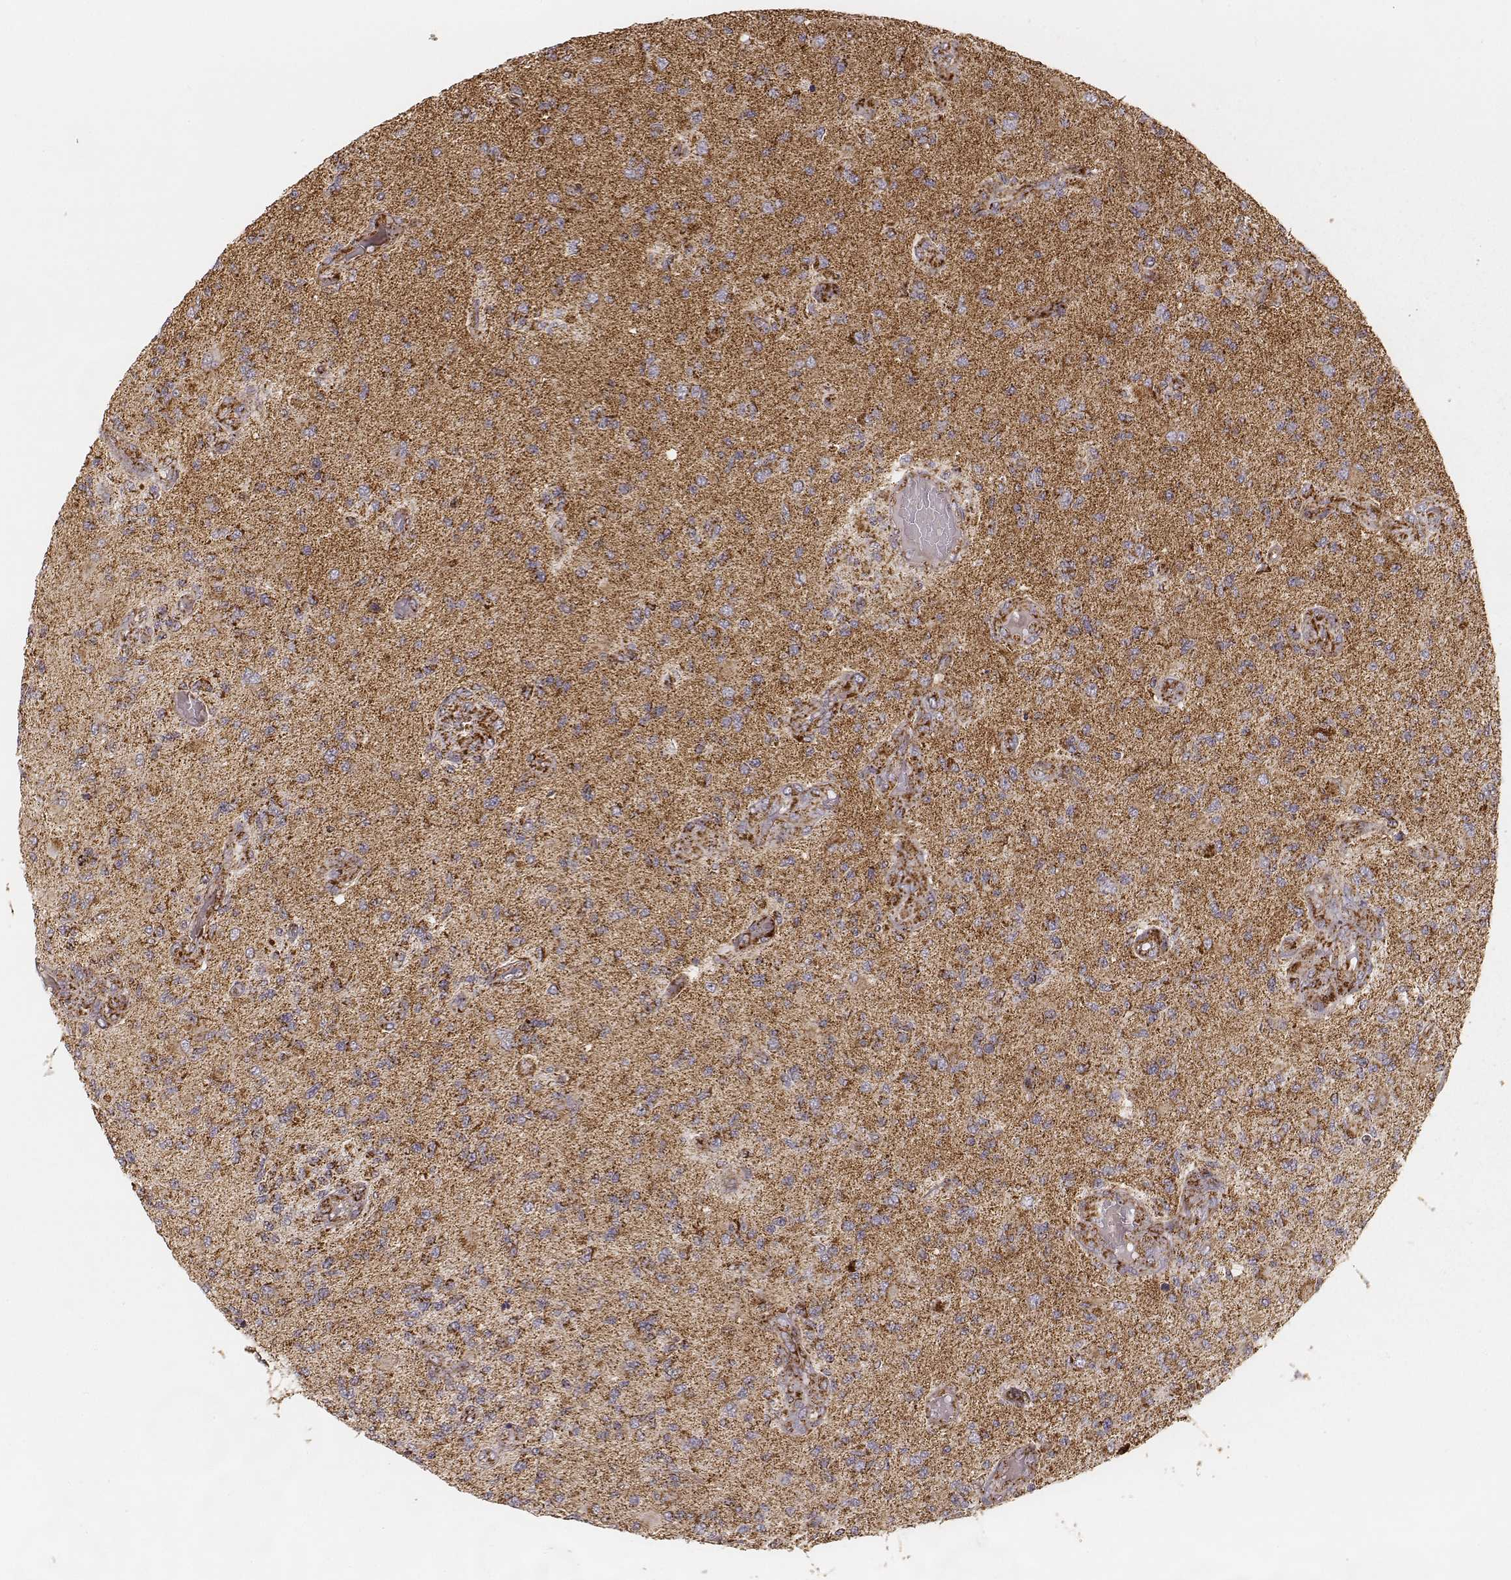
{"staining": {"intensity": "strong", "quantity": ">75%", "location": "cytoplasmic/membranous"}, "tissue": "glioma", "cell_type": "Tumor cells", "image_type": "cancer", "snomed": [{"axis": "morphology", "description": "Glioma, malignant, High grade"}, {"axis": "topography", "description": "Brain"}], "caption": "A high-resolution image shows immunohistochemistry (IHC) staining of malignant high-grade glioma, which shows strong cytoplasmic/membranous expression in about >75% of tumor cells. (DAB (3,3'-diaminobenzidine) IHC, brown staining for protein, blue staining for nuclei).", "gene": "CS", "patient": {"sex": "female", "age": 63}}